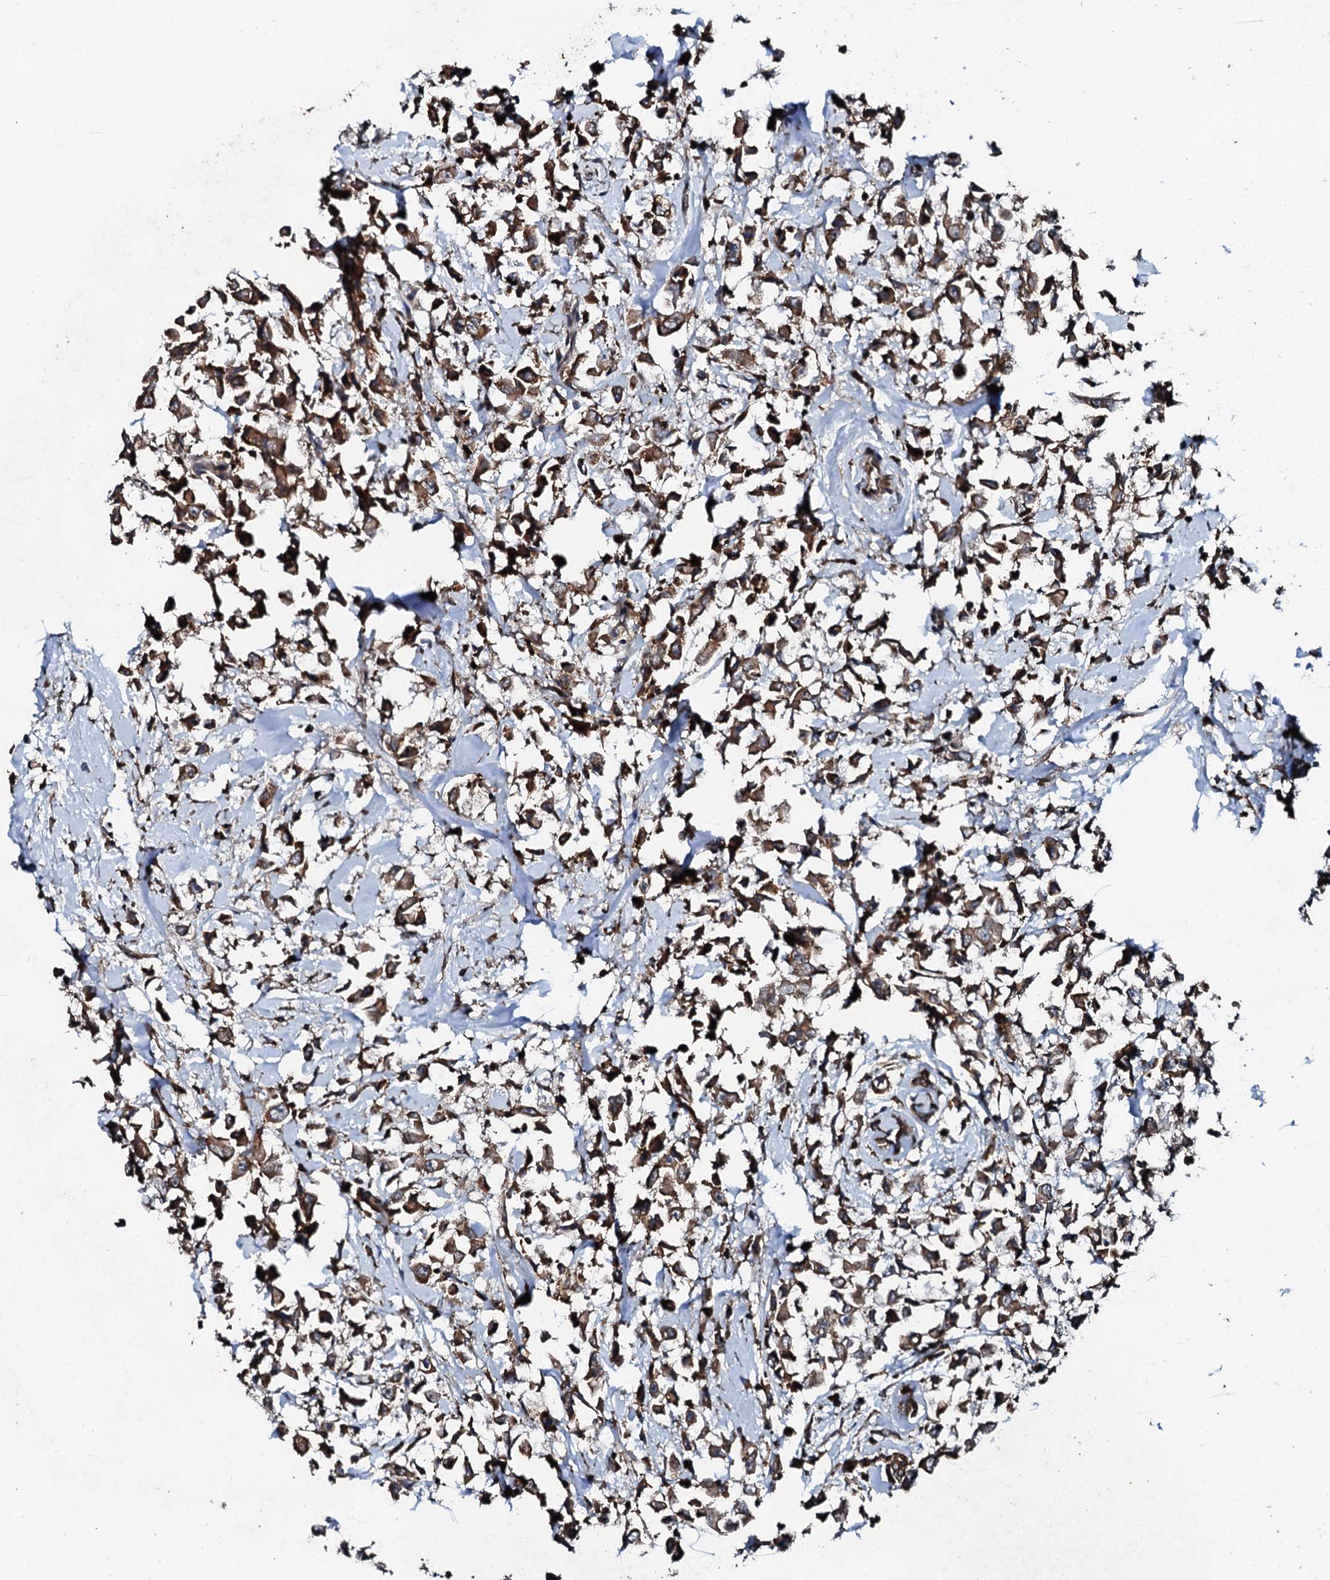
{"staining": {"intensity": "strong", "quantity": ">75%", "location": "cytoplasmic/membranous"}, "tissue": "breast cancer", "cell_type": "Tumor cells", "image_type": "cancer", "snomed": [{"axis": "morphology", "description": "Duct carcinoma"}, {"axis": "topography", "description": "Breast"}], "caption": "Tumor cells reveal high levels of strong cytoplasmic/membranous expression in about >75% of cells in infiltrating ductal carcinoma (breast). Ihc stains the protein of interest in brown and the nuclei are stained blue.", "gene": "EDC4", "patient": {"sex": "female", "age": 61}}